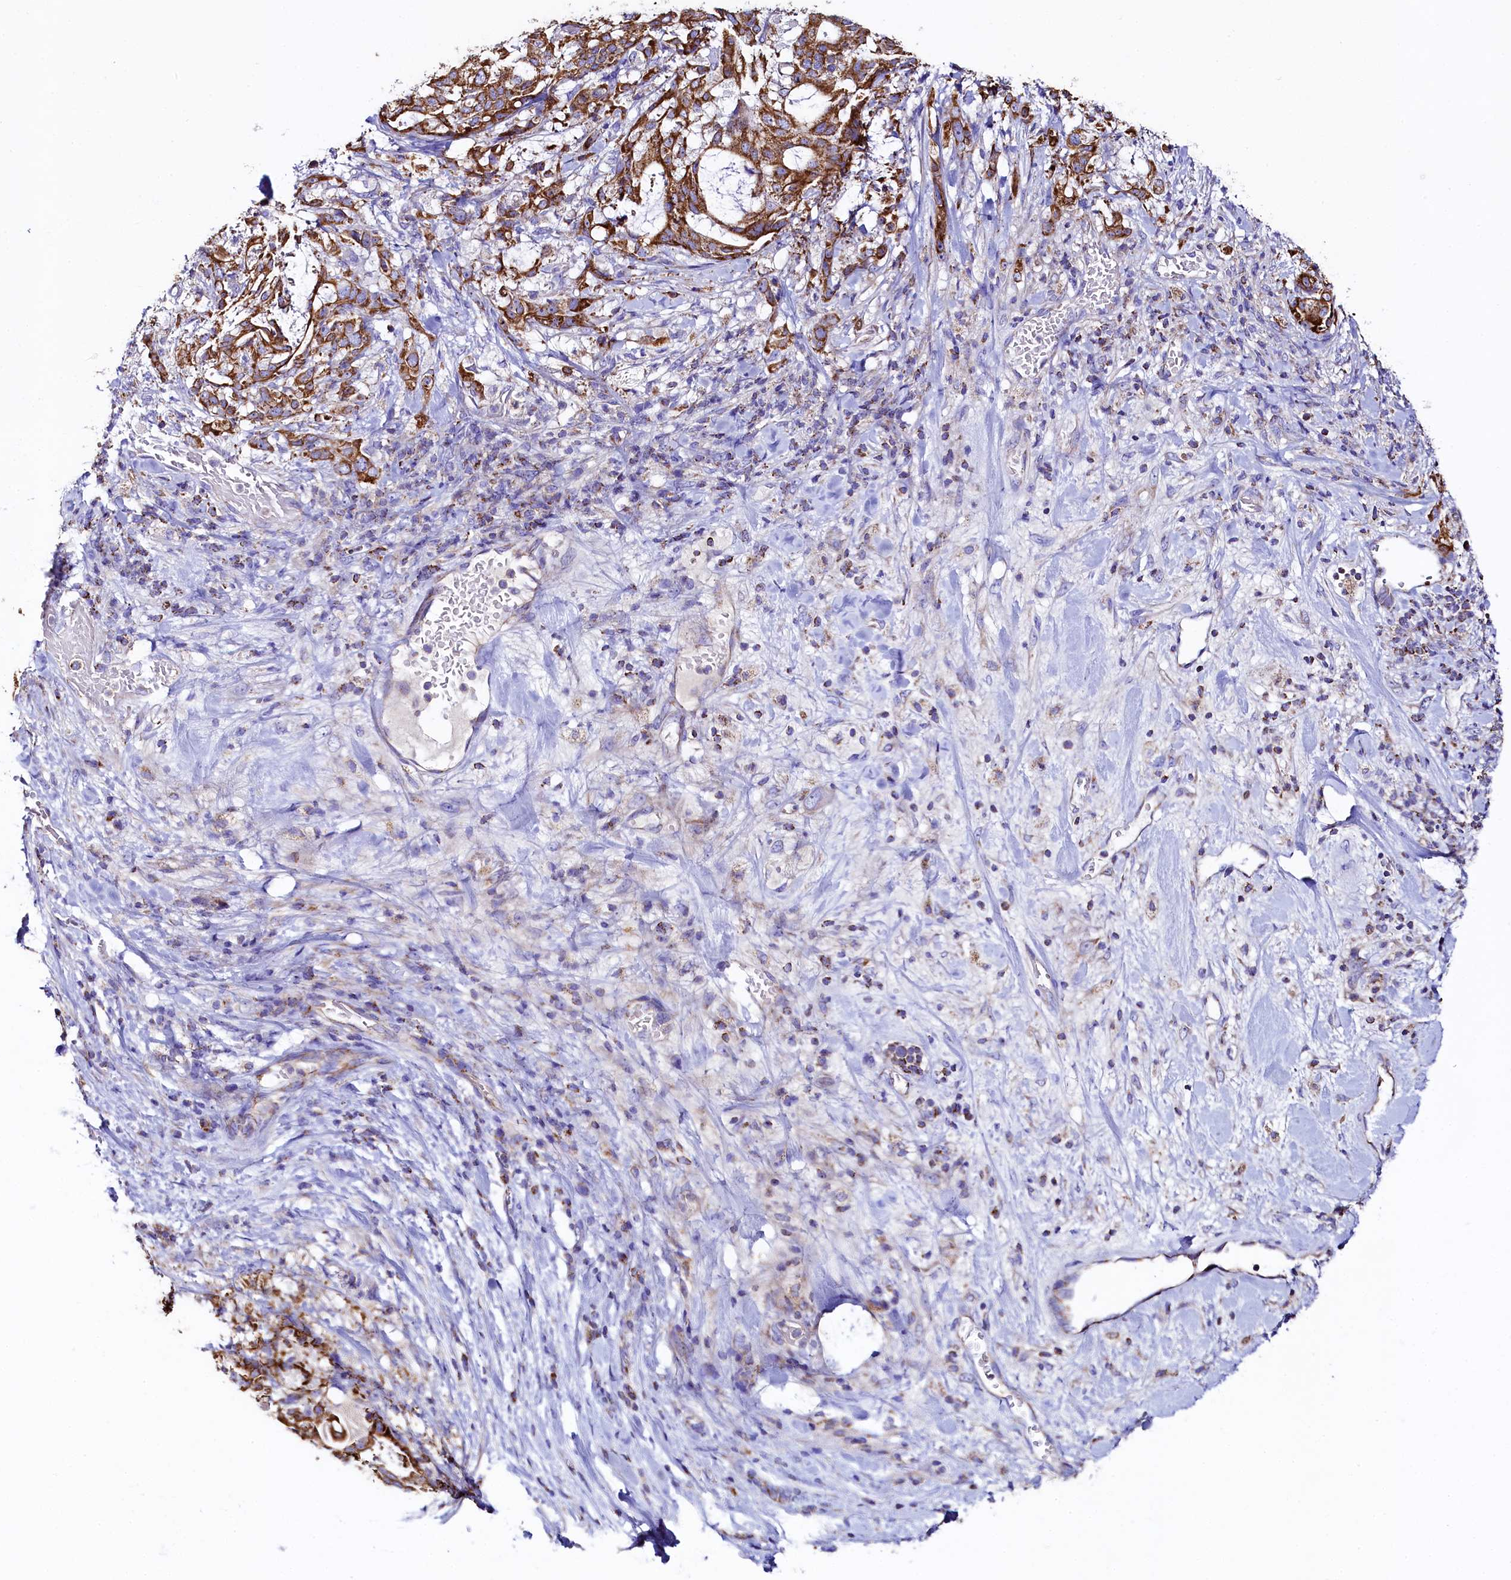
{"staining": {"intensity": "strong", "quantity": ">75%", "location": "cytoplasmic/membranous"}, "tissue": "stomach cancer", "cell_type": "Tumor cells", "image_type": "cancer", "snomed": [{"axis": "morphology", "description": "Adenocarcinoma, NOS"}, {"axis": "topography", "description": "Stomach"}], "caption": "Adenocarcinoma (stomach) stained for a protein exhibits strong cytoplasmic/membranous positivity in tumor cells.", "gene": "CLYBL", "patient": {"sex": "male", "age": 48}}